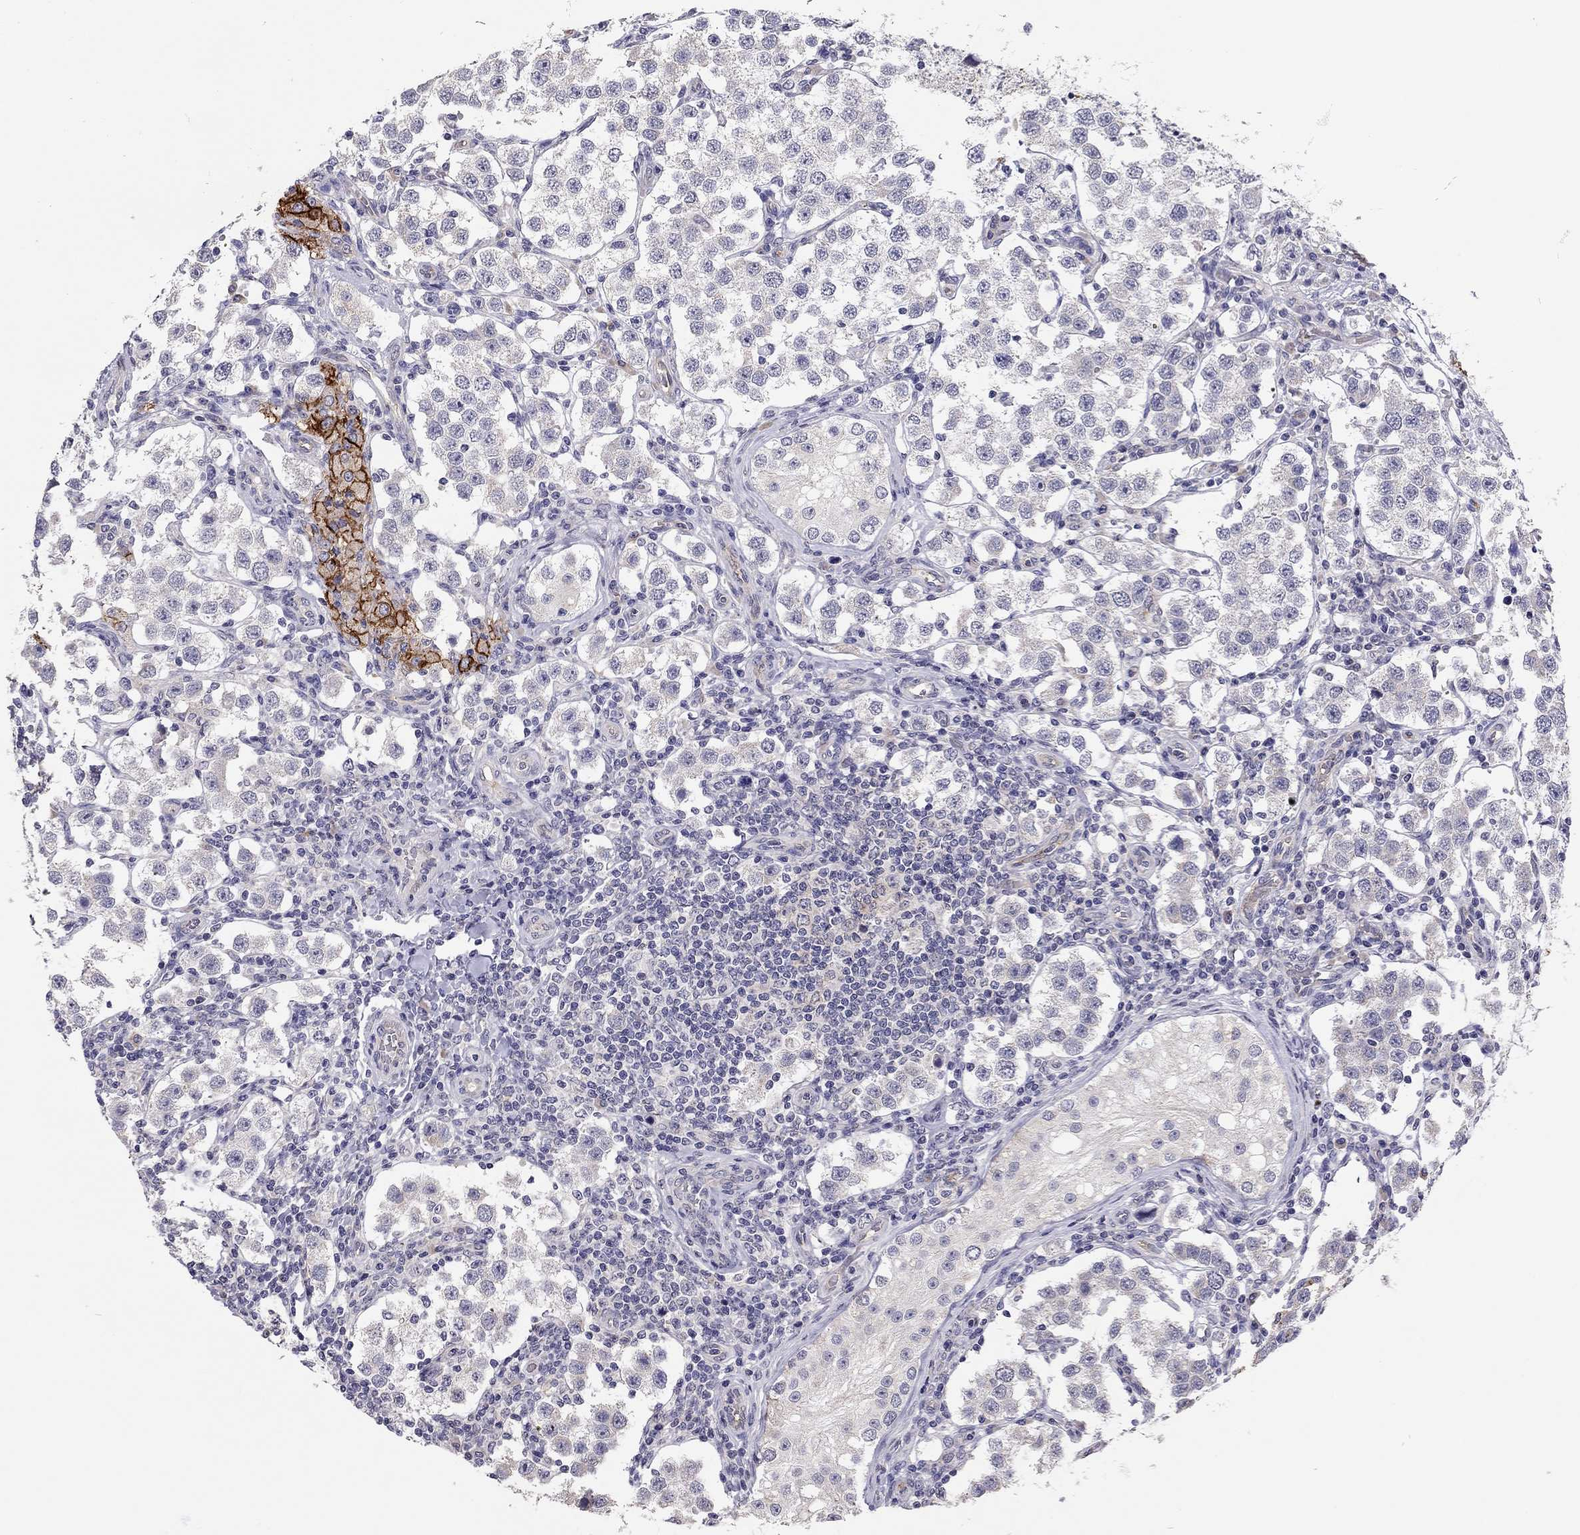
{"staining": {"intensity": "strong", "quantity": "<25%", "location": "cytoplasmic/membranous"}, "tissue": "testis cancer", "cell_type": "Tumor cells", "image_type": "cancer", "snomed": [{"axis": "morphology", "description": "Seminoma, NOS"}, {"axis": "topography", "description": "Testis"}], "caption": "This micrograph reveals seminoma (testis) stained with IHC to label a protein in brown. The cytoplasmic/membranous of tumor cells show strong positivity for the protein. Nuclei are counter-stained blue.", "gene": "SCARB1", "patient": {"sex": "male", "age": 37}}